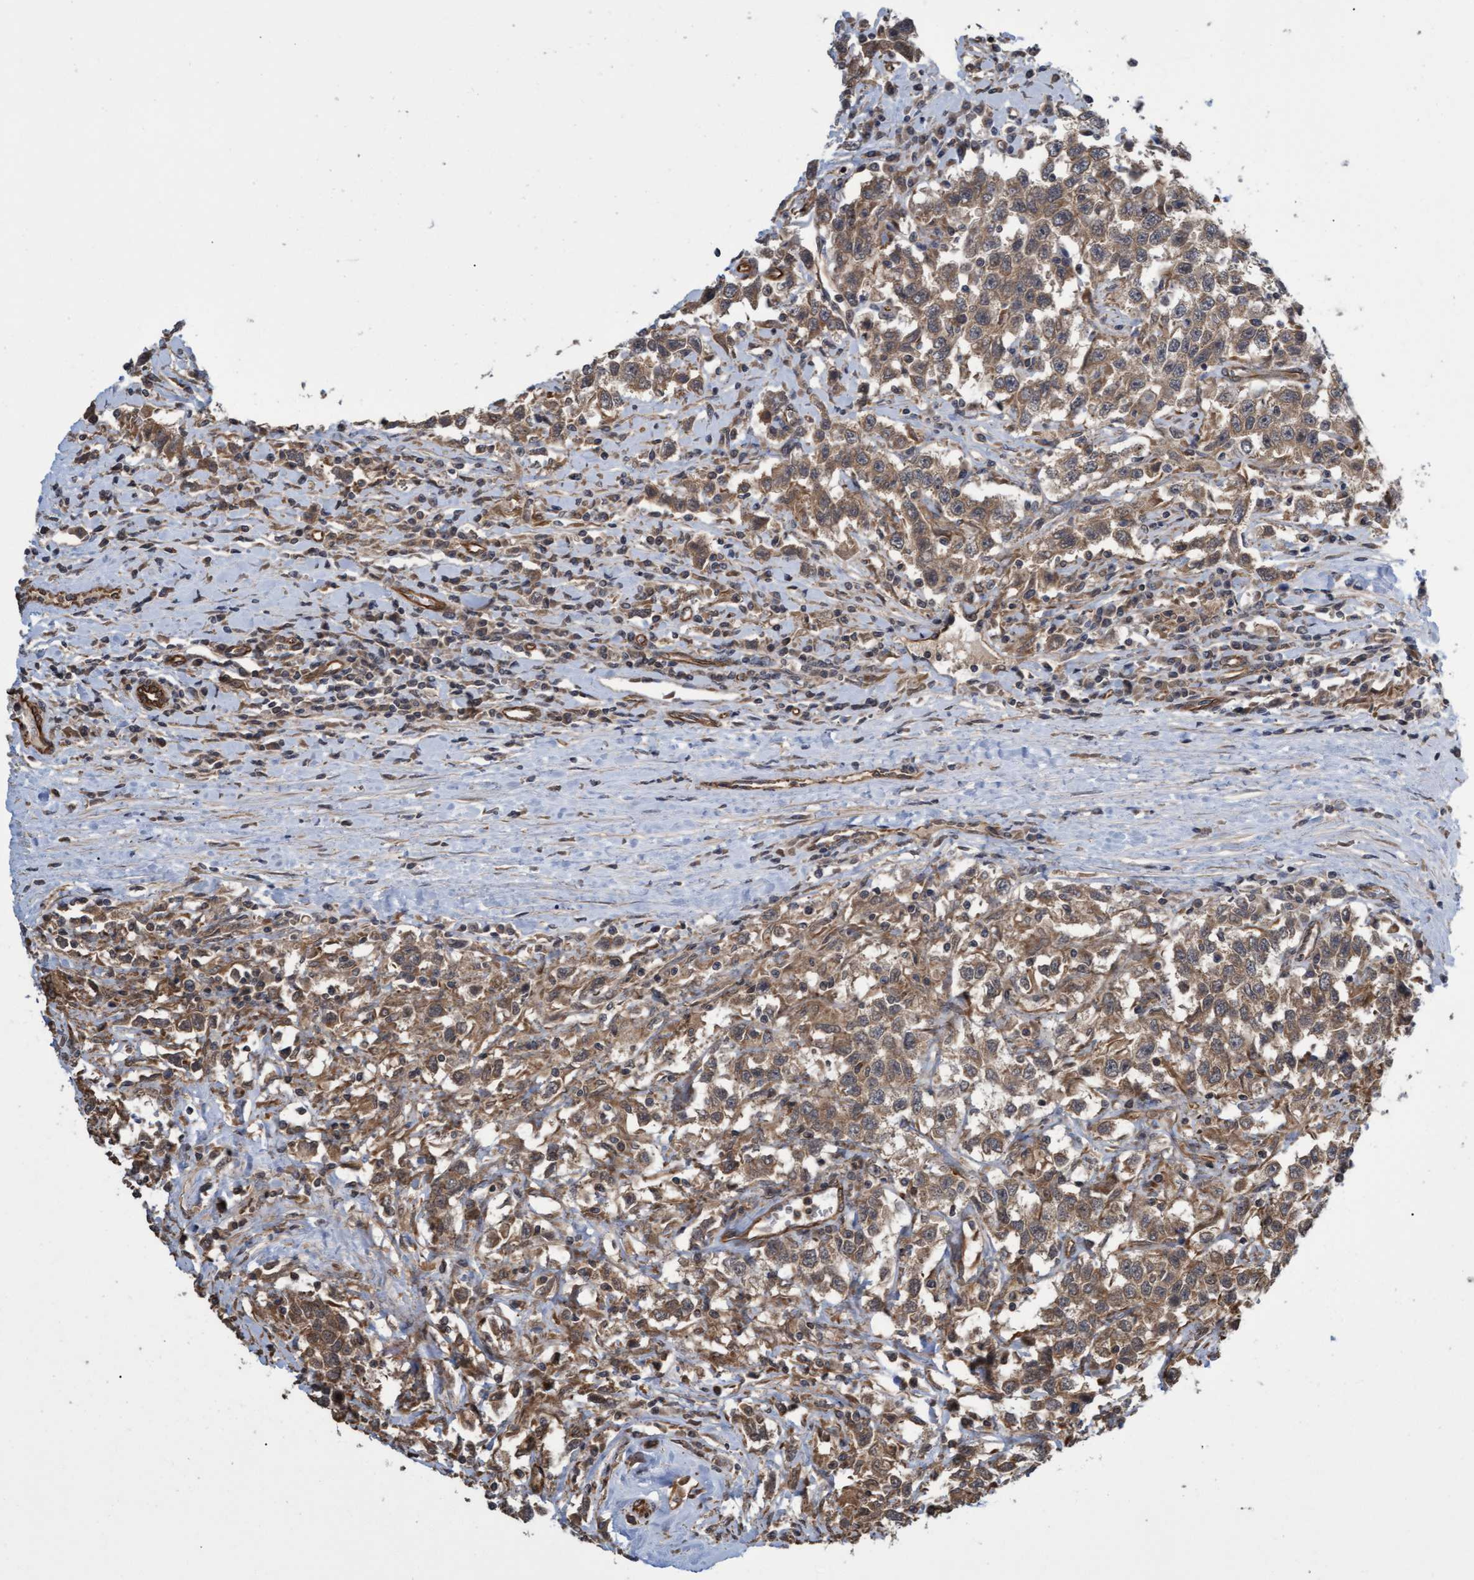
{"staining": {"intensity": "moderate", "quantity": ">75%", "location": "cytoplasmic/membranous"}, "tissue": "testis cancer", "cell_type": "Tumor cells", "image_type": "cancer", "snomed": [{"axis": "morphology", "description": "Seminoma, NOS"}, {"axis": "topography", "description": "Testis"}], "caption": "A brown stain highlights moderate cytoplasmic/membranous staining of a protein in testis seminoma tumor cells.", "gene": "TNFRSF10B", "patient": {"sex": "male", "age": 41}}